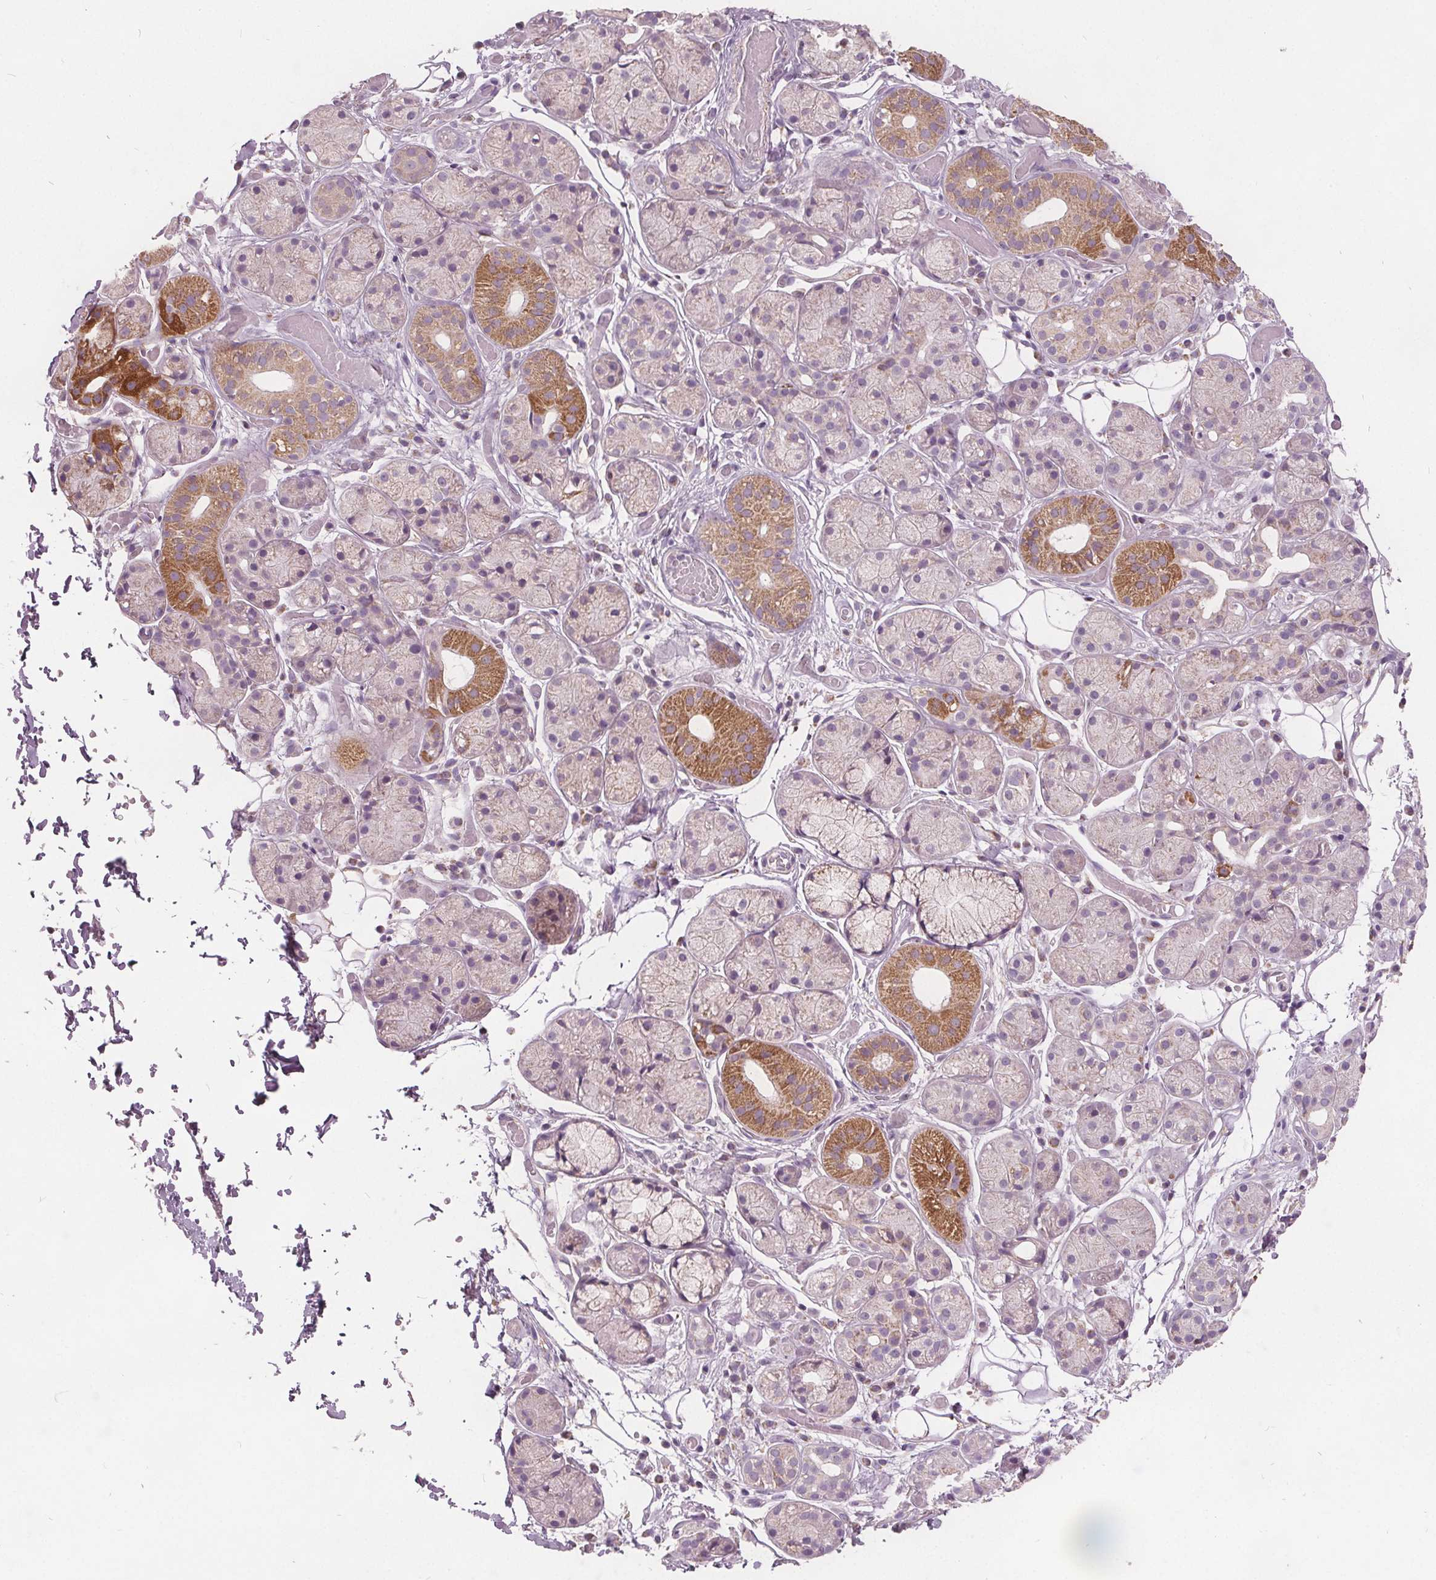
{"staining": {"intensity": "moderate", "quantity": "<25%", "location": "cytoplasmic/membranous"}, "tissue": "salivary gland", "cell_type": "Glandular cells", "image_type": "normal", "snomed": [{"axis": "morphology", "description": "Normal tissue, NOS"}, {"axis": "topography", "description": "Salivary gland"}, {"axis": "topography", "description": "Peripheral nerve tissue"}], "caption": "A photomicrograph of salivary gland stained for a protein shows moderate cytoplasmic/membranous brown staining in glandular cells. The staining was performed using DAB, with brown indicating positive protein expression. Nuclei are stained blue with hematoxylin.", "gene": "ECI2", "patient": {"sex": "male", "age": 71}}